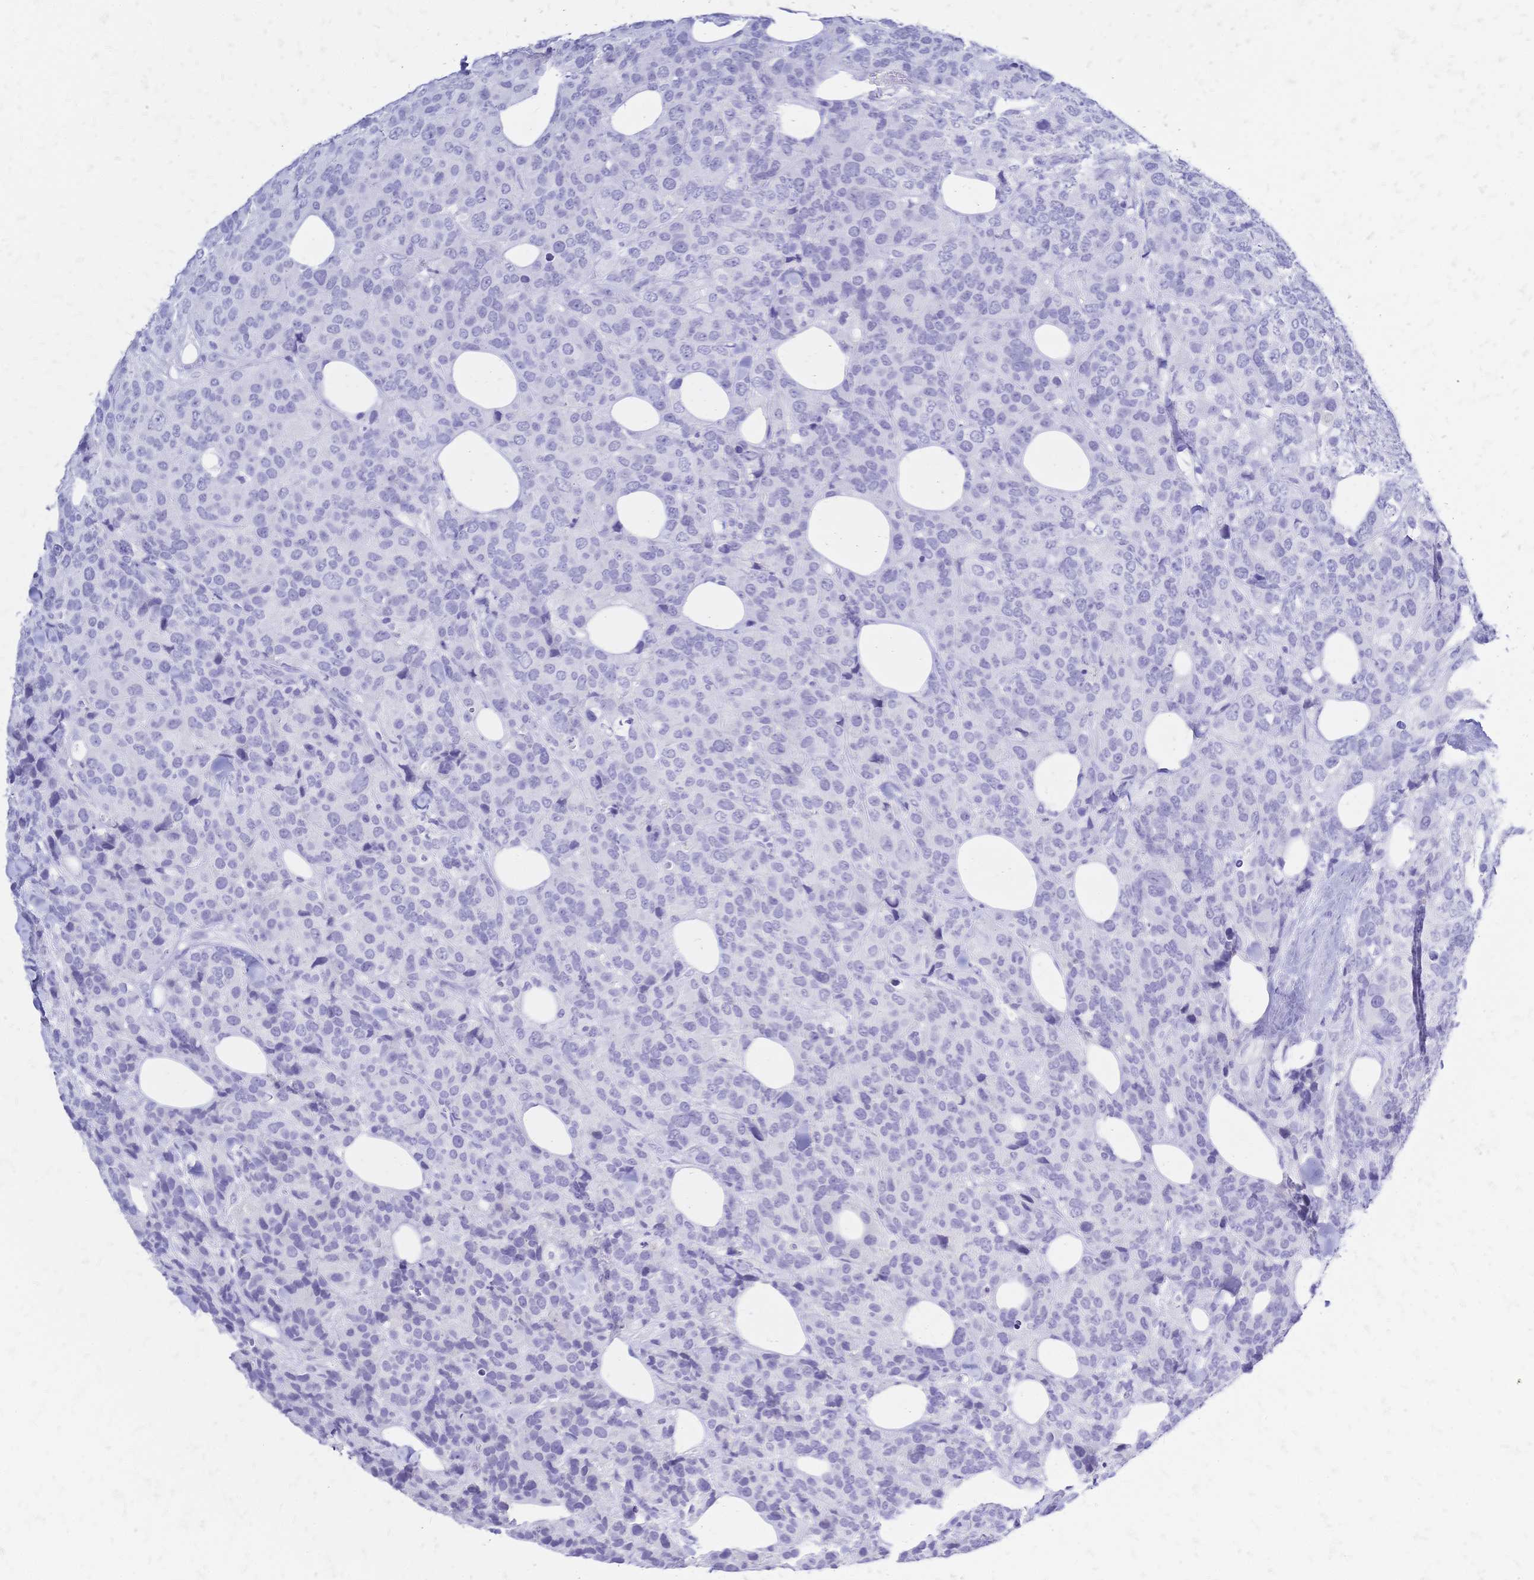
{"staining": {"intensity": "negative", "quantity": "none", "location": "none"}, "tissue": "breast cancer", "cell_type": "Tumor cells", "image_type": "cancer", "snomed": [{"axis": "morphology", "description": "Lobular carcinoma"}, {"axis": "topography", "description": "Breast"}], "caption": "Immunohistochemistry of human breast cancer reveals no staining in tumor cells.", "gene": "FA2H", "patient": {"sex": "female", "age": 59}}